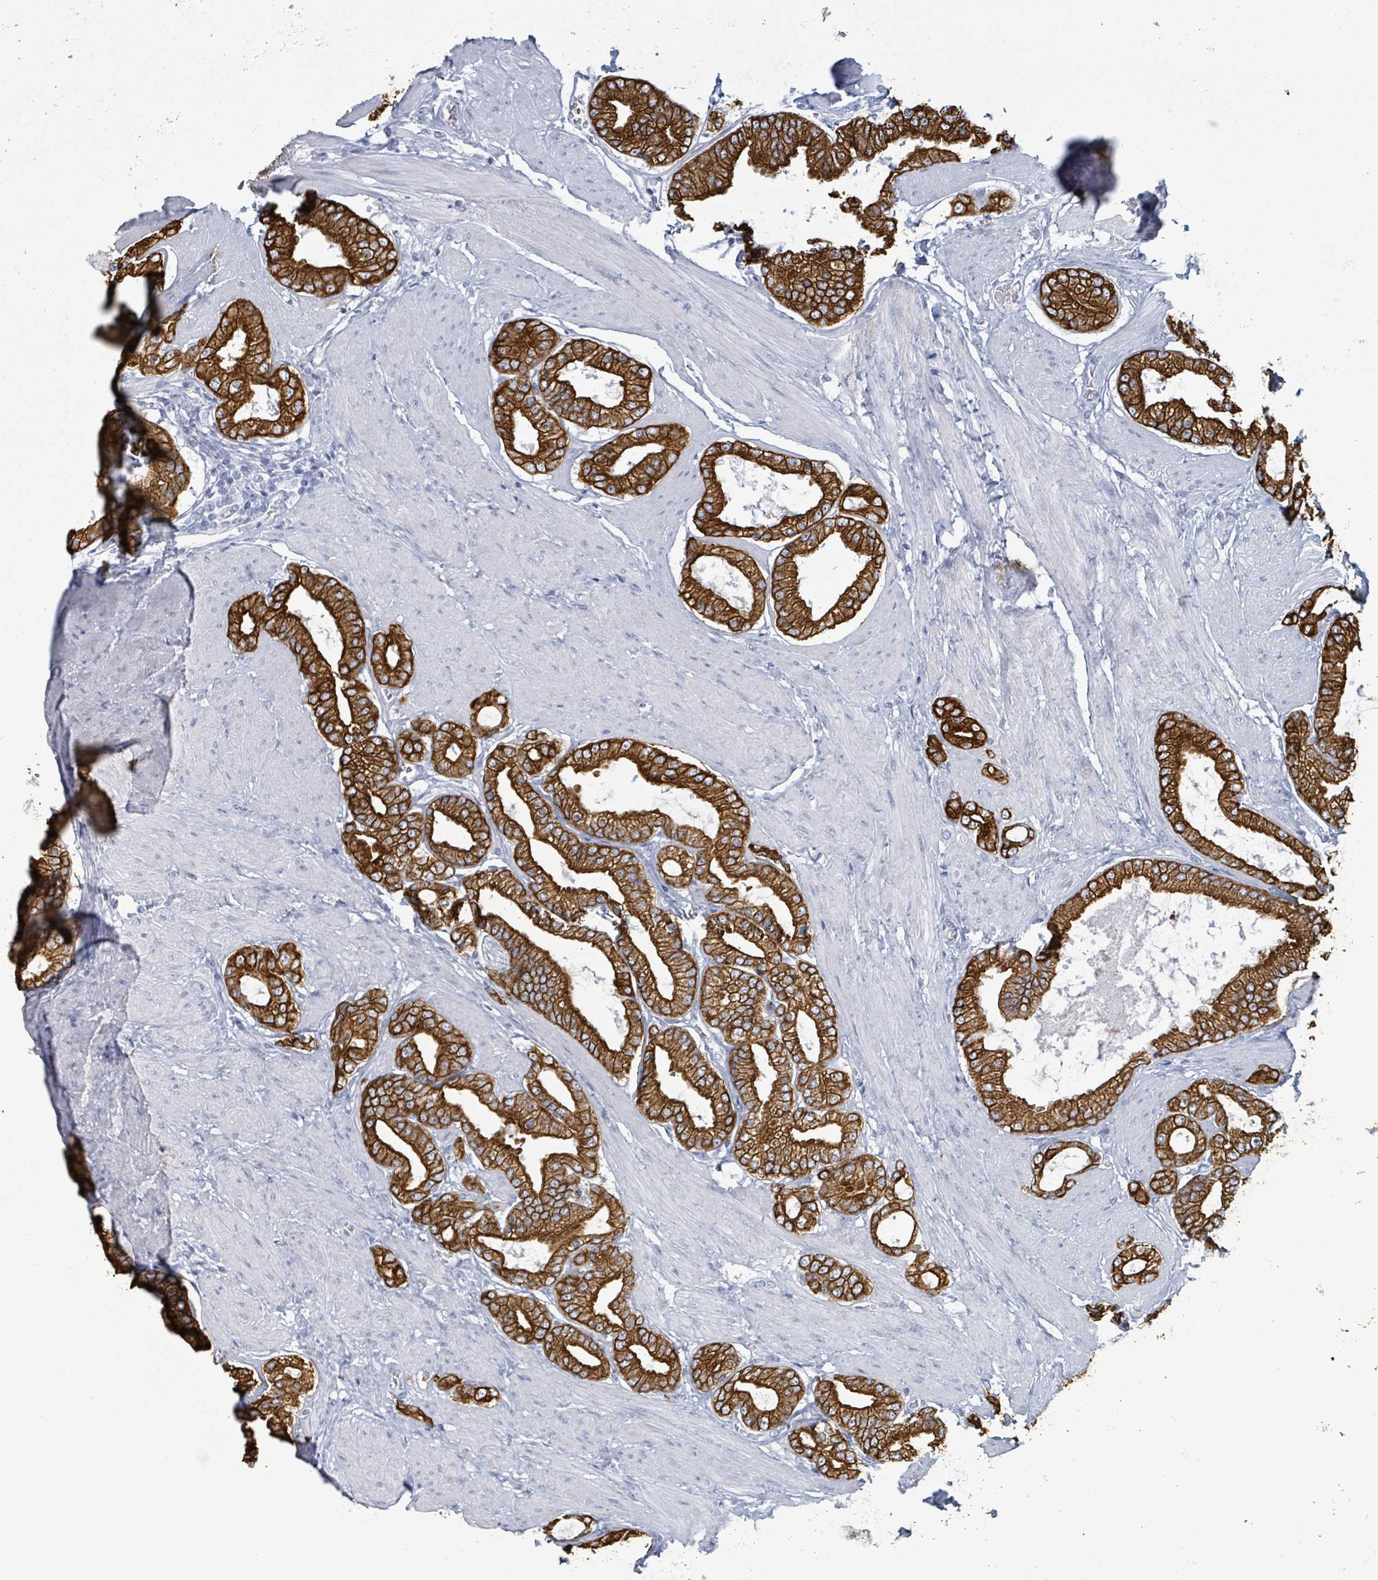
{"staining": {"intensity": "strong", "quantity": ">75%", "location": "cytoplasmic/membranous"}, "tissue": "prostate cancer", "cell_type": "Tumor cells", "image_type": "cancer", "snomed": [{"axis": "morphology", "description": "Adenocarcinoma, Low grade"}, {"axis": "topography", "description": "Prostate"}], "caption": "Prostate cancer (adenocarcinoma (low-grade)) was stained to show a protein in brown. There is high levels of strong cytoplasmic/membranous staining in approximately >75% of tumor cells.", "gene": "KRT8", "patient": {"sex": "male", "age": 42}}